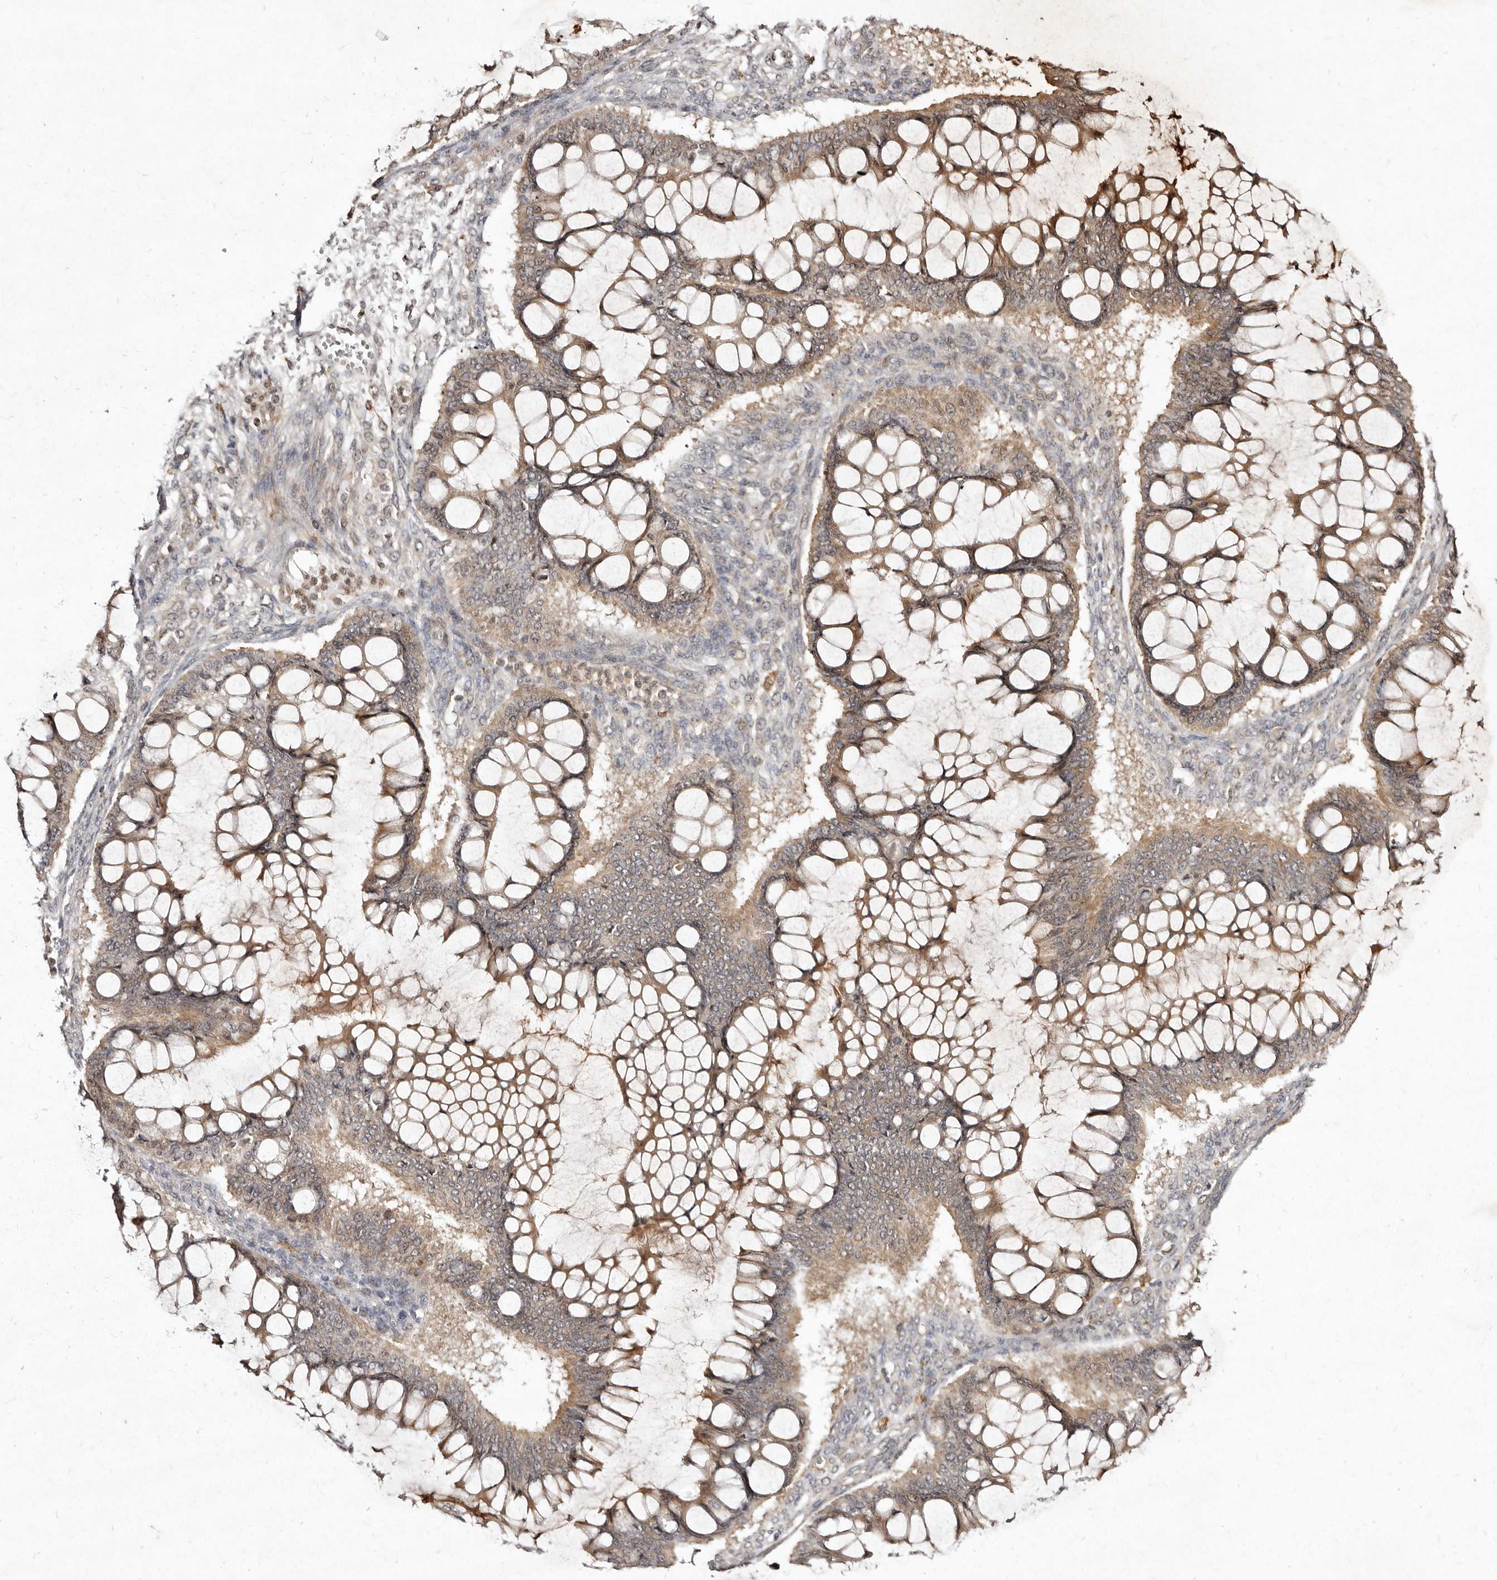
{"staining": {"intensity": "weak", "quantity": ">75%", "location": "cytoplasmic/membranous"}, "tissue": "ovarian cancer", "cell_type": "Tumor cells", "image_type": "cancer", "snomed": [{"axis": "morphology", "description": "Cystadenocarcinoma, mucinous, NOS"}, {"axis": "topography", "description": "Ovary"}], "caption": "Human ovarian cancer stained with a brown dye shows weak cytoplasmic/membranous positive staining in approximately >75% of tumor cells.", "gene": "LCORL", "patient": {"sex": "female", "age": 73}}